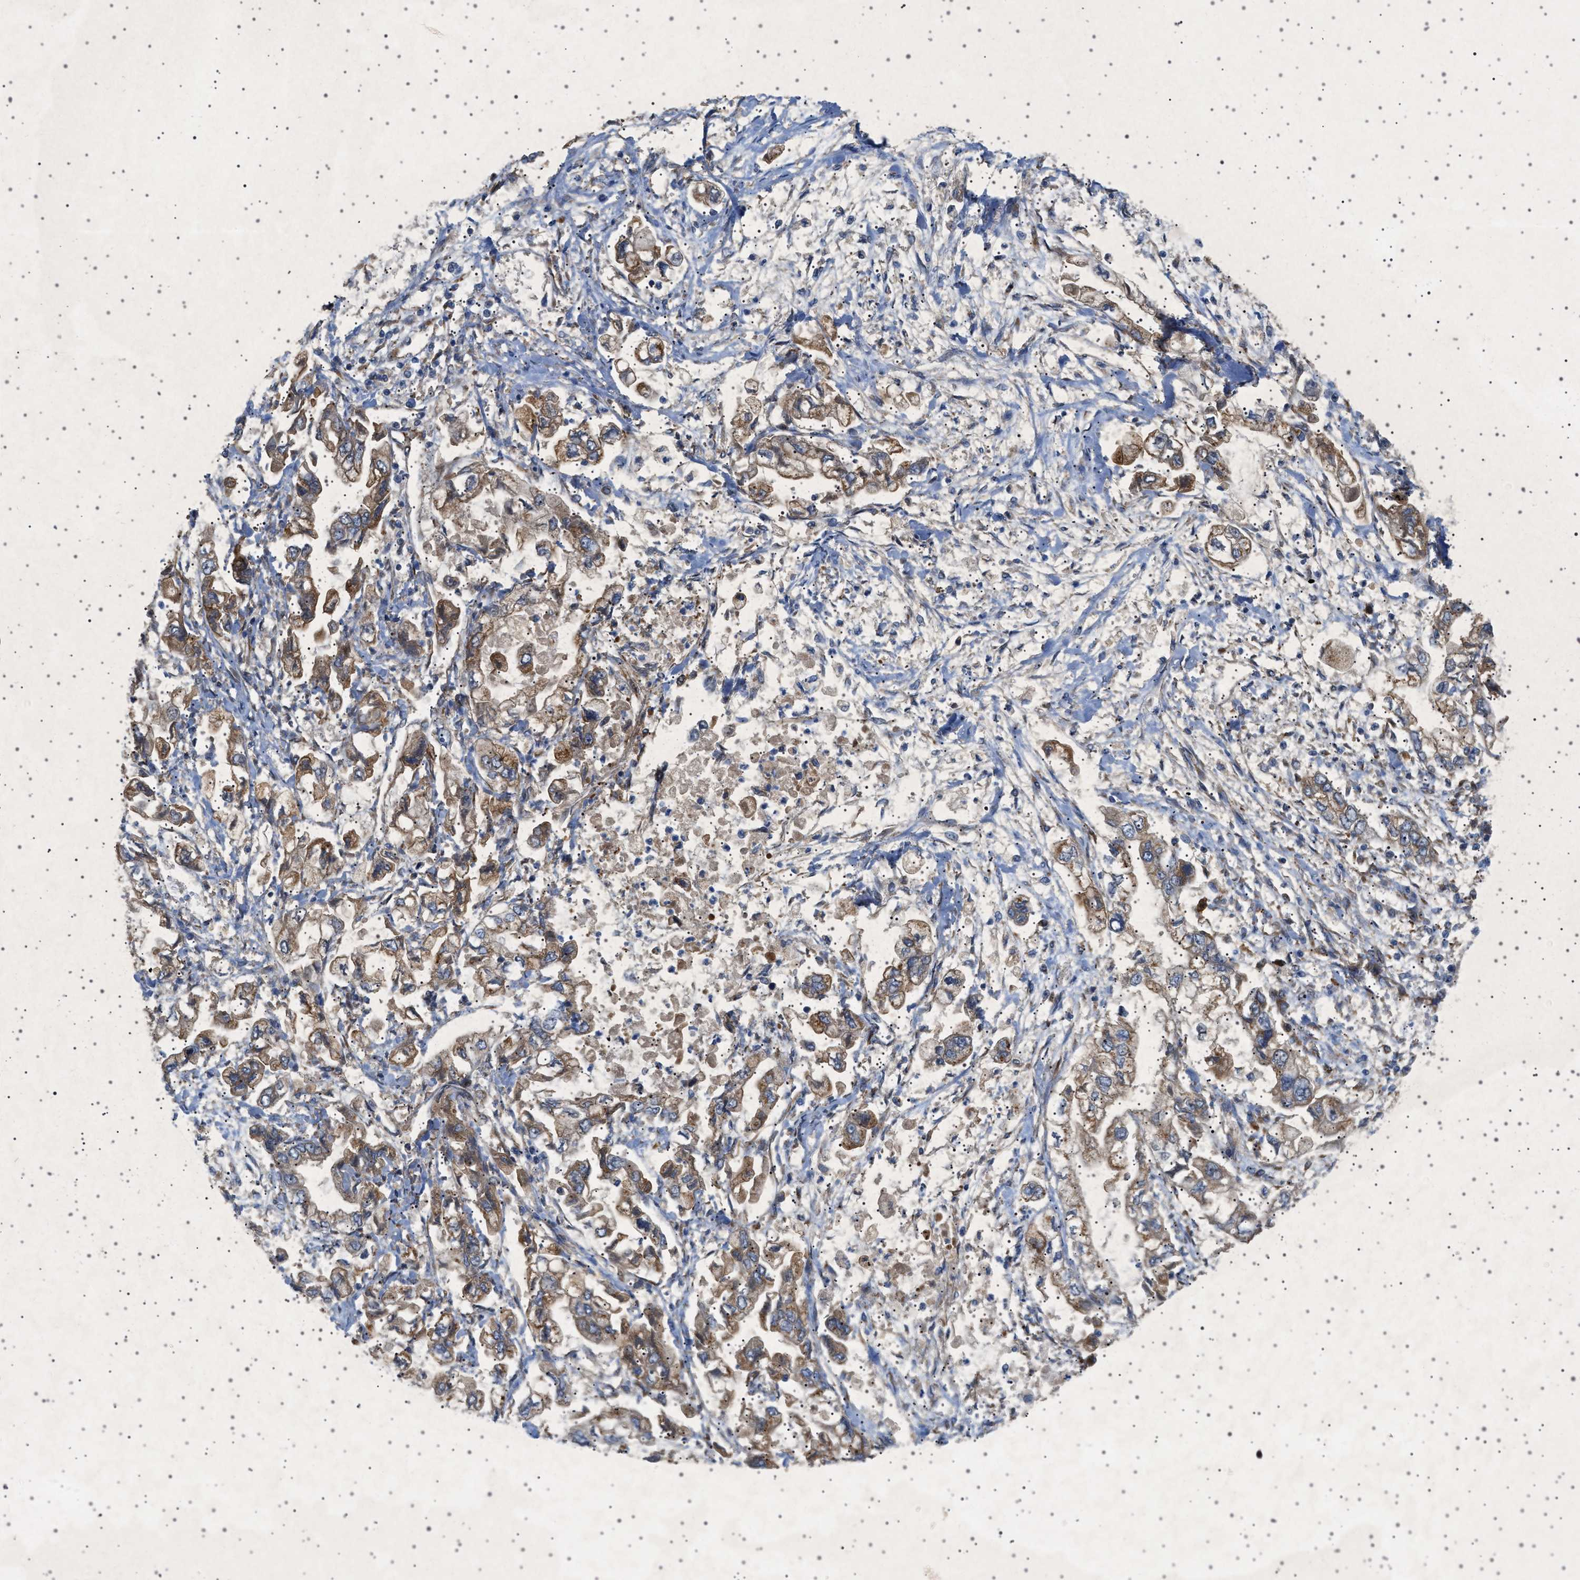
{"staining": {"intensity": "moderate", "quantity": ">75%", "location": "cytoplasmic/membranous"}, "tissue": "stomach cancer", "cell_type": "Tumor cells", "image_type": "cancer", "snomed": [{"axis": "morphology", "description": "Normal tissue, NOS"}, {"axis": "morphology", "description": "Adenocarcinoma, NOS"}, {"axis": "topography", "description": "Stomach"}], "caption": "Stomach cancer (adenocarcinoma) was stained to show a protein in brown. There is medium levels of moderate cytoplasmic/membranous positivity in about >75% of tumor cells.", "gene": "CCDC186", "patient": {"sex": "male", "age": 62}}